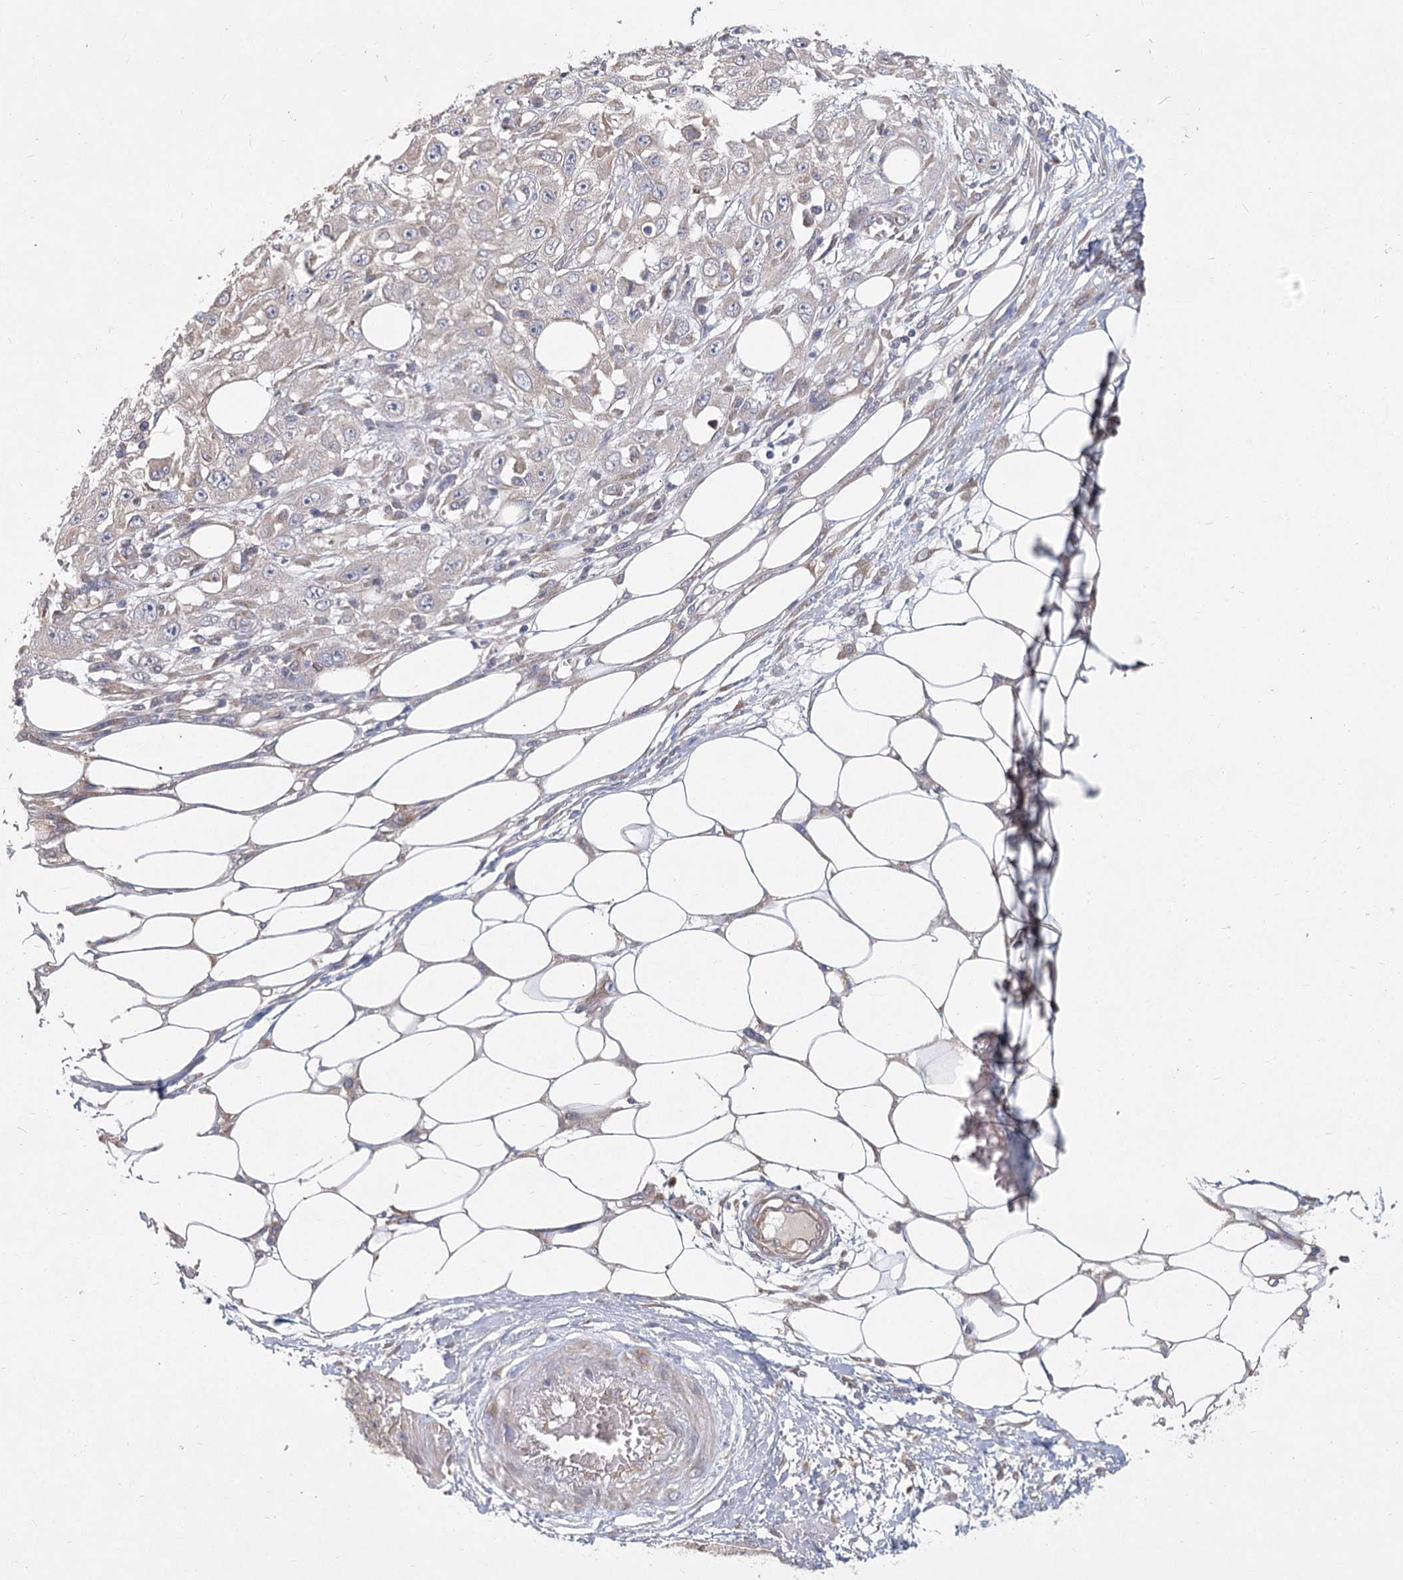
{"staining": {"intensity": "negative", "quantity": "none", "location": "none"}, "tissue": "skin cancer", "cell_type": "Tumor cells", "image_type": "cancer", "snomed": [{"axis": "morphology", "description": "Squamous cell carcinoma, NOS"}, {"axis": "morphology", "description": "Squamous cell carcinoma, metastatic, NOS"}, {"axis": "topography", "description": "Skin"}, {"axis": "topography", "description": "Lymph node"}], "caption": "Histopathology image shows no protein staining in tumor cells of skin cancer tissue.", "gene": "CNTLN", "patient": {"sex": "male", "age": 75}}